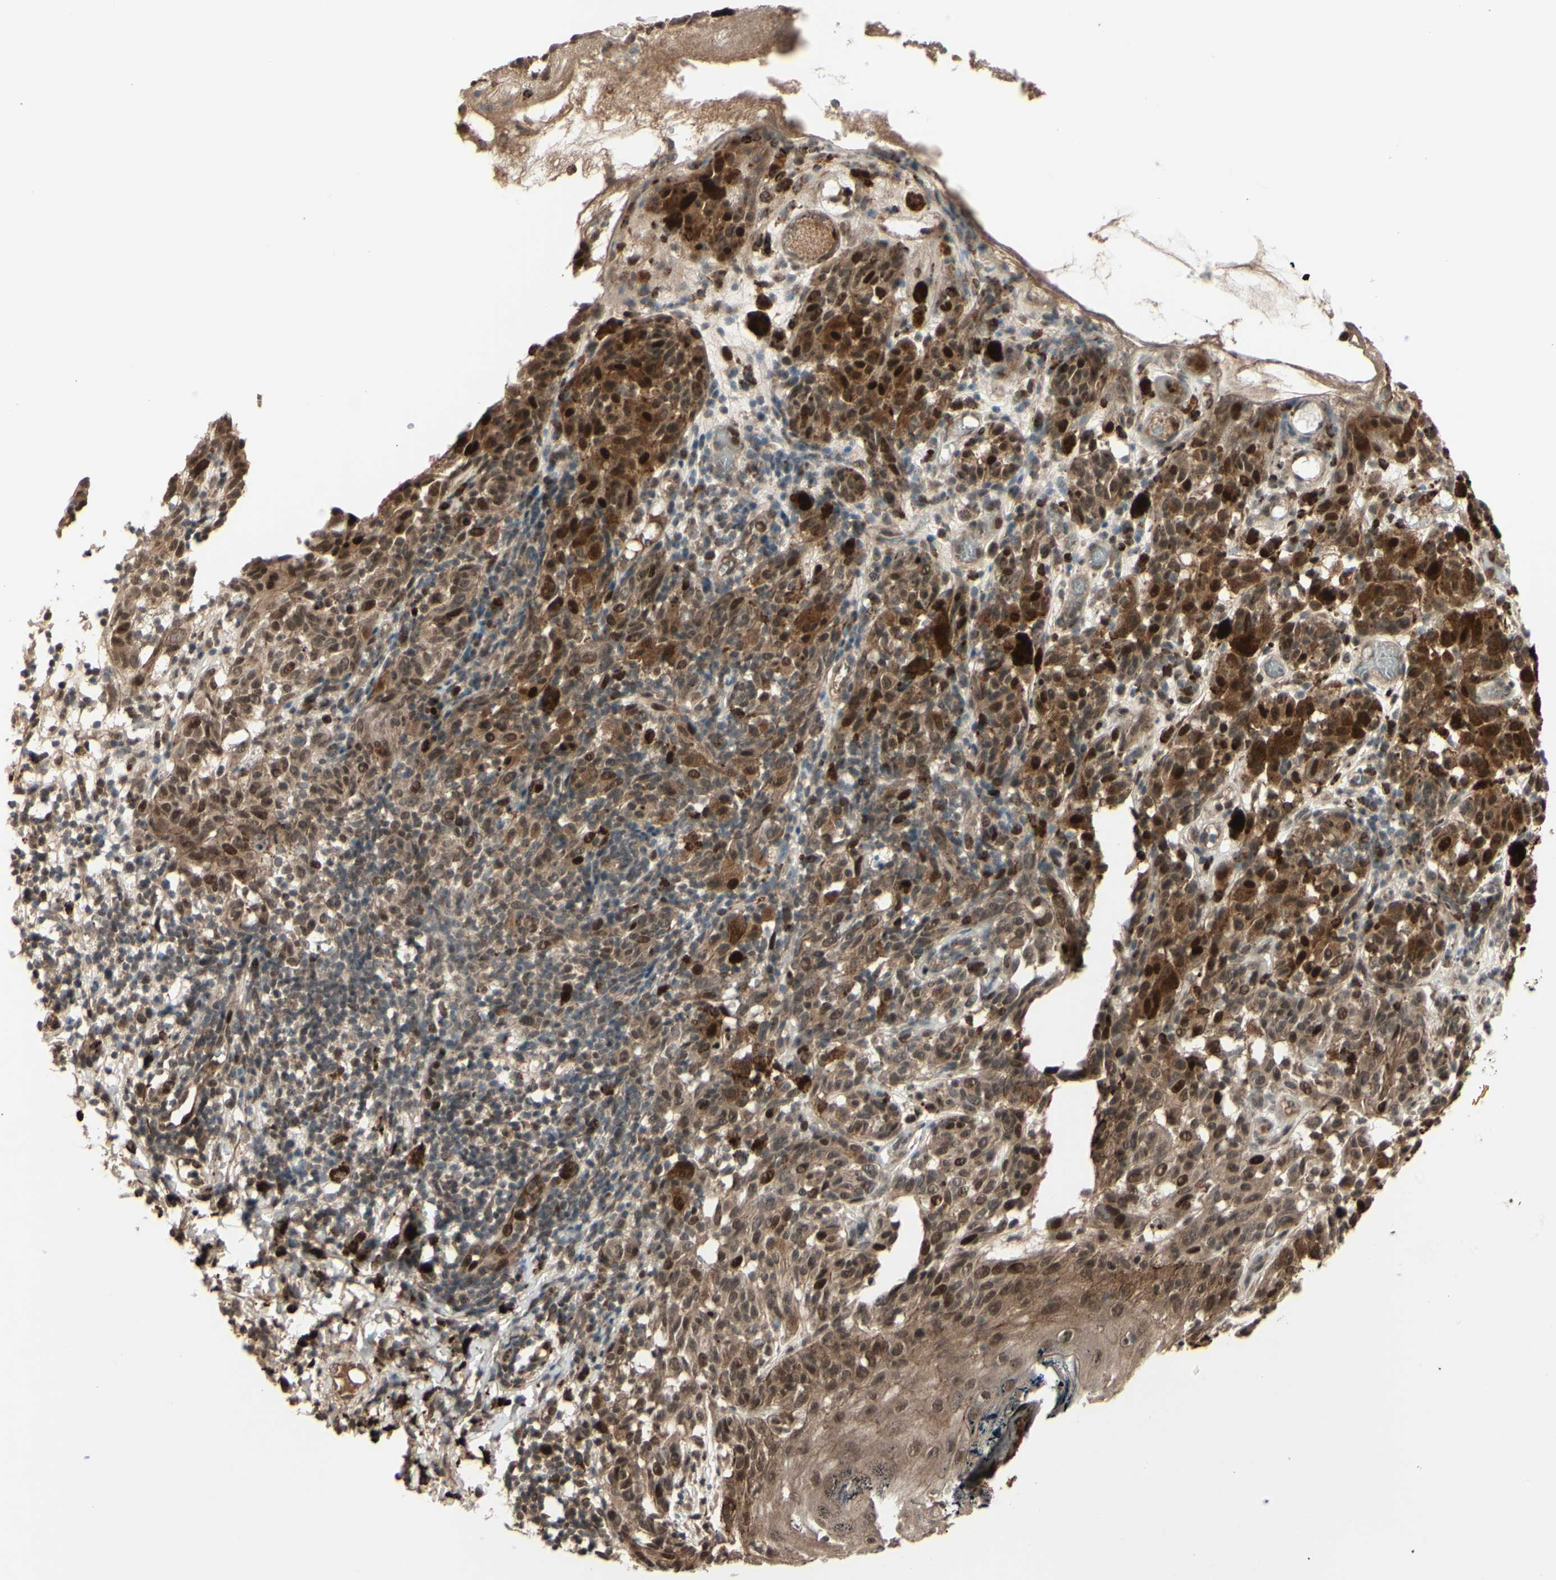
{"staining": {"intensity": "strong", "quantity": ">75%", "location": "cytoplasmic/membranous,nuclear"}, "tissue": "melanoma", "cell_type": "Tumor cells", "image_type": "cancer", "snomed": [{"axis": "morphology", "description": "Malignant melanoma, NOS"}, {"axis": "topography", "description": "Skin"}], "caption": "DAB (3,3'-diaminobenzidine) immunohistochemical staining of malignant melanoma demonstrates strong cytoplasmic/membranous and nuclear protein expression in approximately >75% of tumor cells.", "gene": "MLF2", "patient": {"sex": "female", "age": 46}}